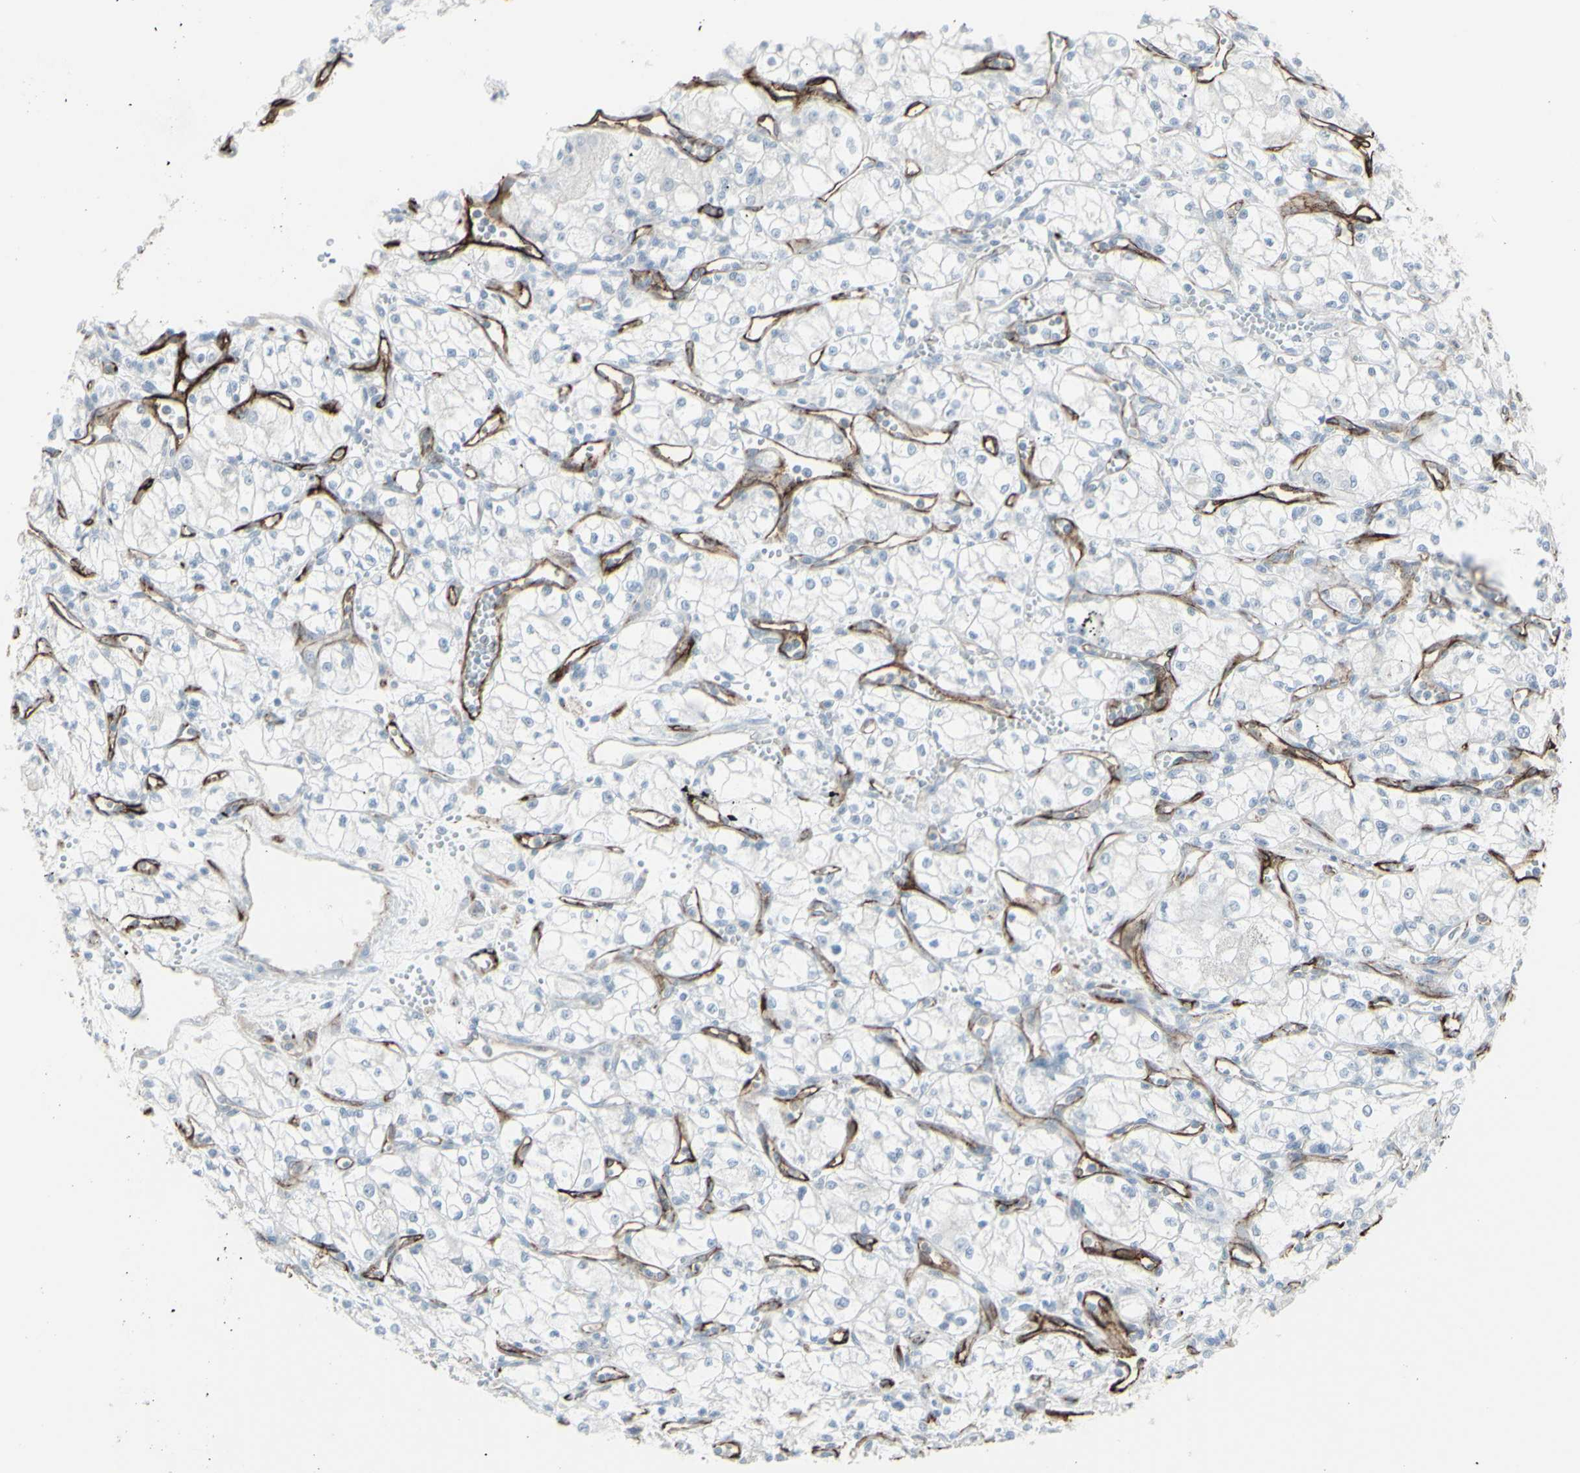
{"staining": {"intensity": "negative", "quantity": "none", "location": "none"}, "tissue": "renal cancer", "cell_type": "Tumor cells", "image_type": "cancer", "snomed": [{"axis": "morphology", "description": "Normal tissue, NOS"}, {"axis": "morphology", "description": "Adenocarcinoma, NOS"}, {"axis": "topography", "description": "Kidney"}], "caption": "An IHC image of renal cancer (adenocarcinoma) is shown. There is no staining in tumor cells of renal cancer (adenocarcinoma). The staining is performed using DAB brown chromogen with nuclei counter-stained in using hematoxylin.", "gene": "GJA1", "patient": {"sex": "male", "age": 59}}